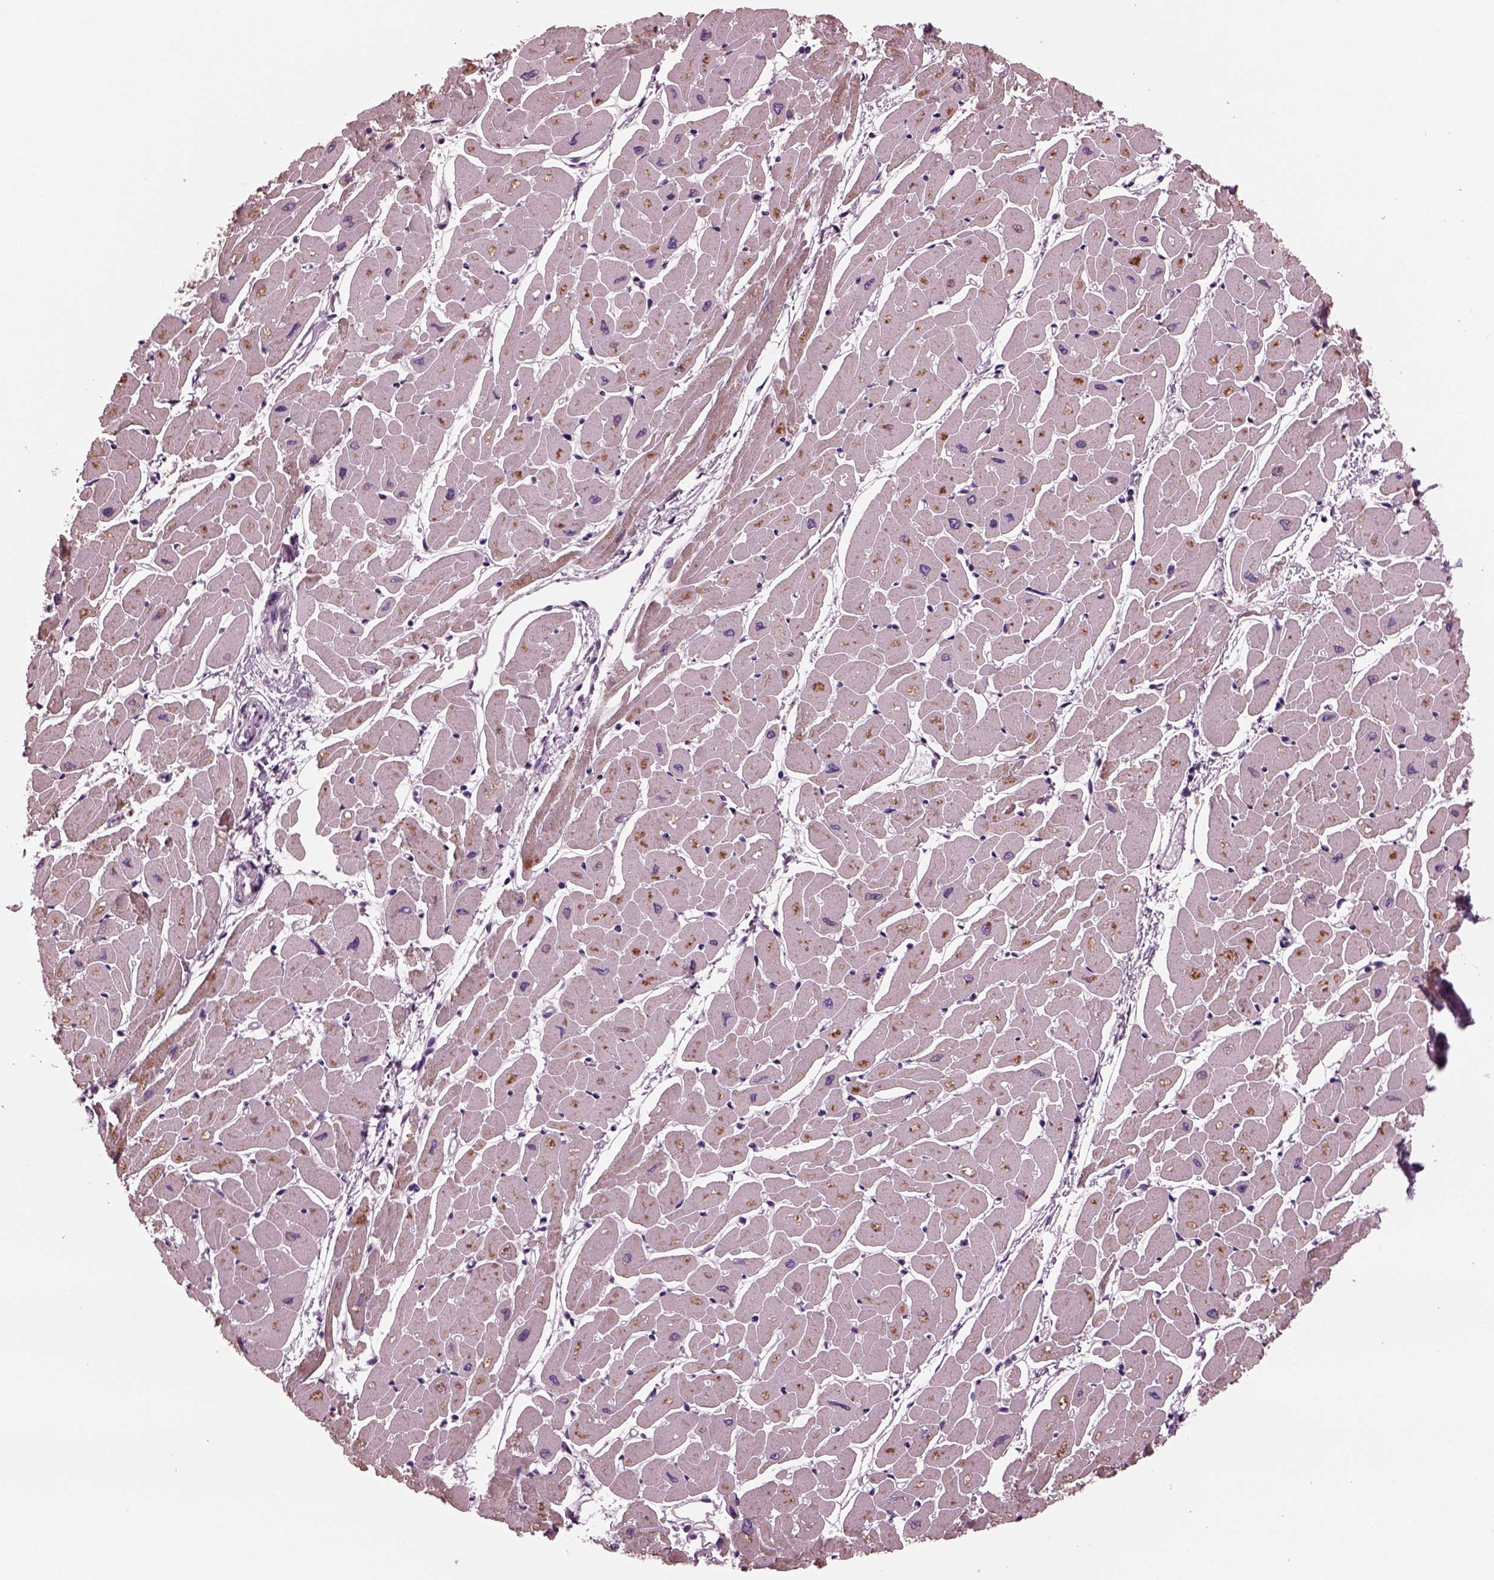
{"staining": {"intensity": "weak", "quantity": "25%-75%", "location": "cytoplasmic/membranous"}, "tissue": "heart muscle", "cell_type": "Cardiomyocytes", "image_type": "normal", "snomed": [{"axis": "morphology", "description": "Normal tissue, NOS"}, {"axis": "topography", "description": "Heart"}], "caption": "Weak cytoplasmic/membranous staining for a protein is identified in approximately 25%-75% of cardiomyocytes of benign heart muscle using IHC.", "gene": "AP4M1", "patient": {"sex": "male", "age": 57}}